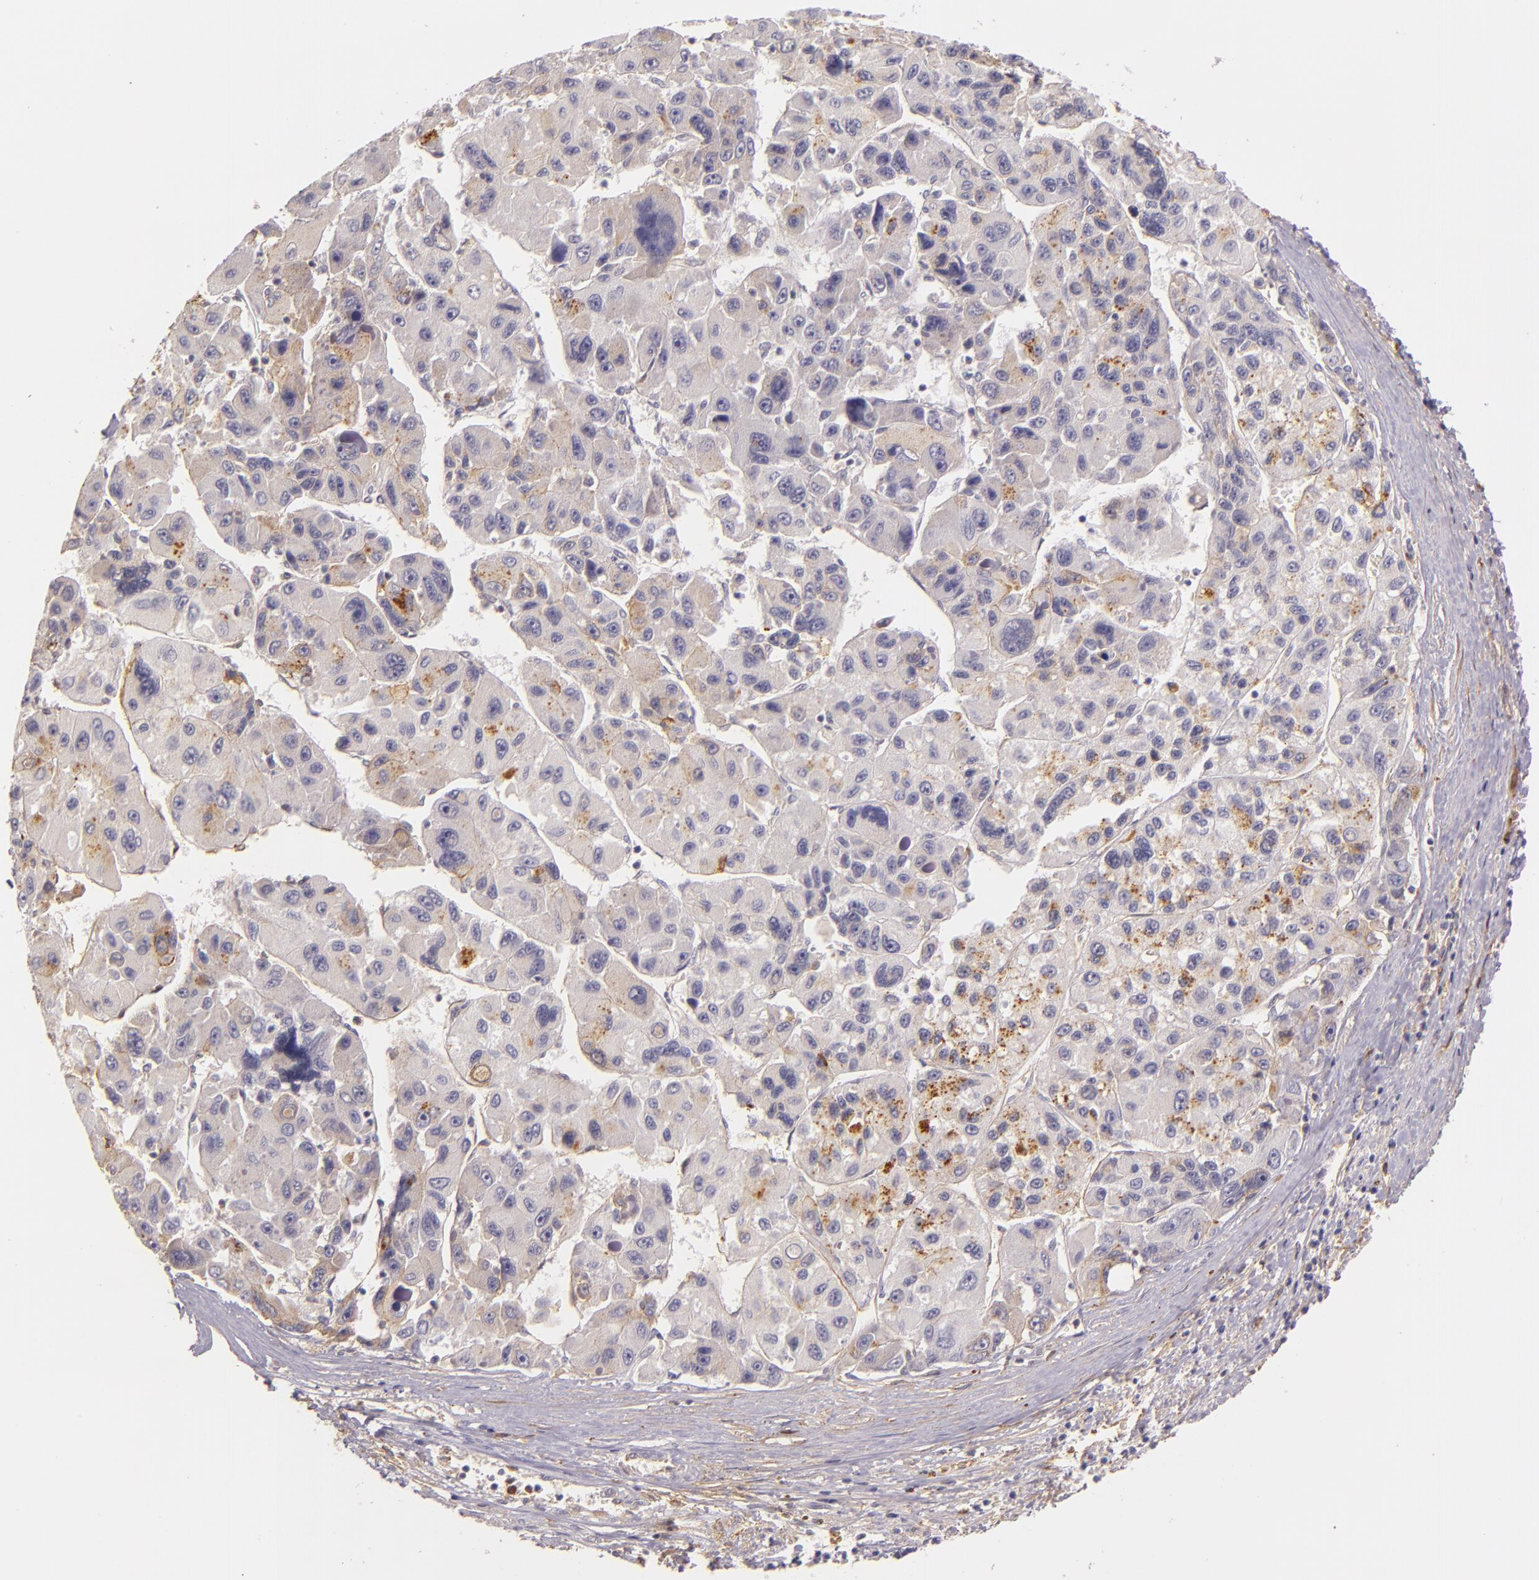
{"staining": {"intensity": "weak", "quantity": "<25%", "location": "cytoplasmic/membranous"}, "tissue": "liver cancer", "cell_type": "Tumor cells", "image_type": "cancer", "snomed": [{"axis": "morphology", "description": "Carcinoma, Hepatocellular, NOS"}, {"axis": "topography", "description": "Liver"}], "caption": "This is a photomicrograph of immunohistochemistry (IHC) staining of liver hepatocellular carcinoma, which shows no staining in tumor cells.", "gene": "CTSF", "patient": {"sex": "male", "age": 64}}